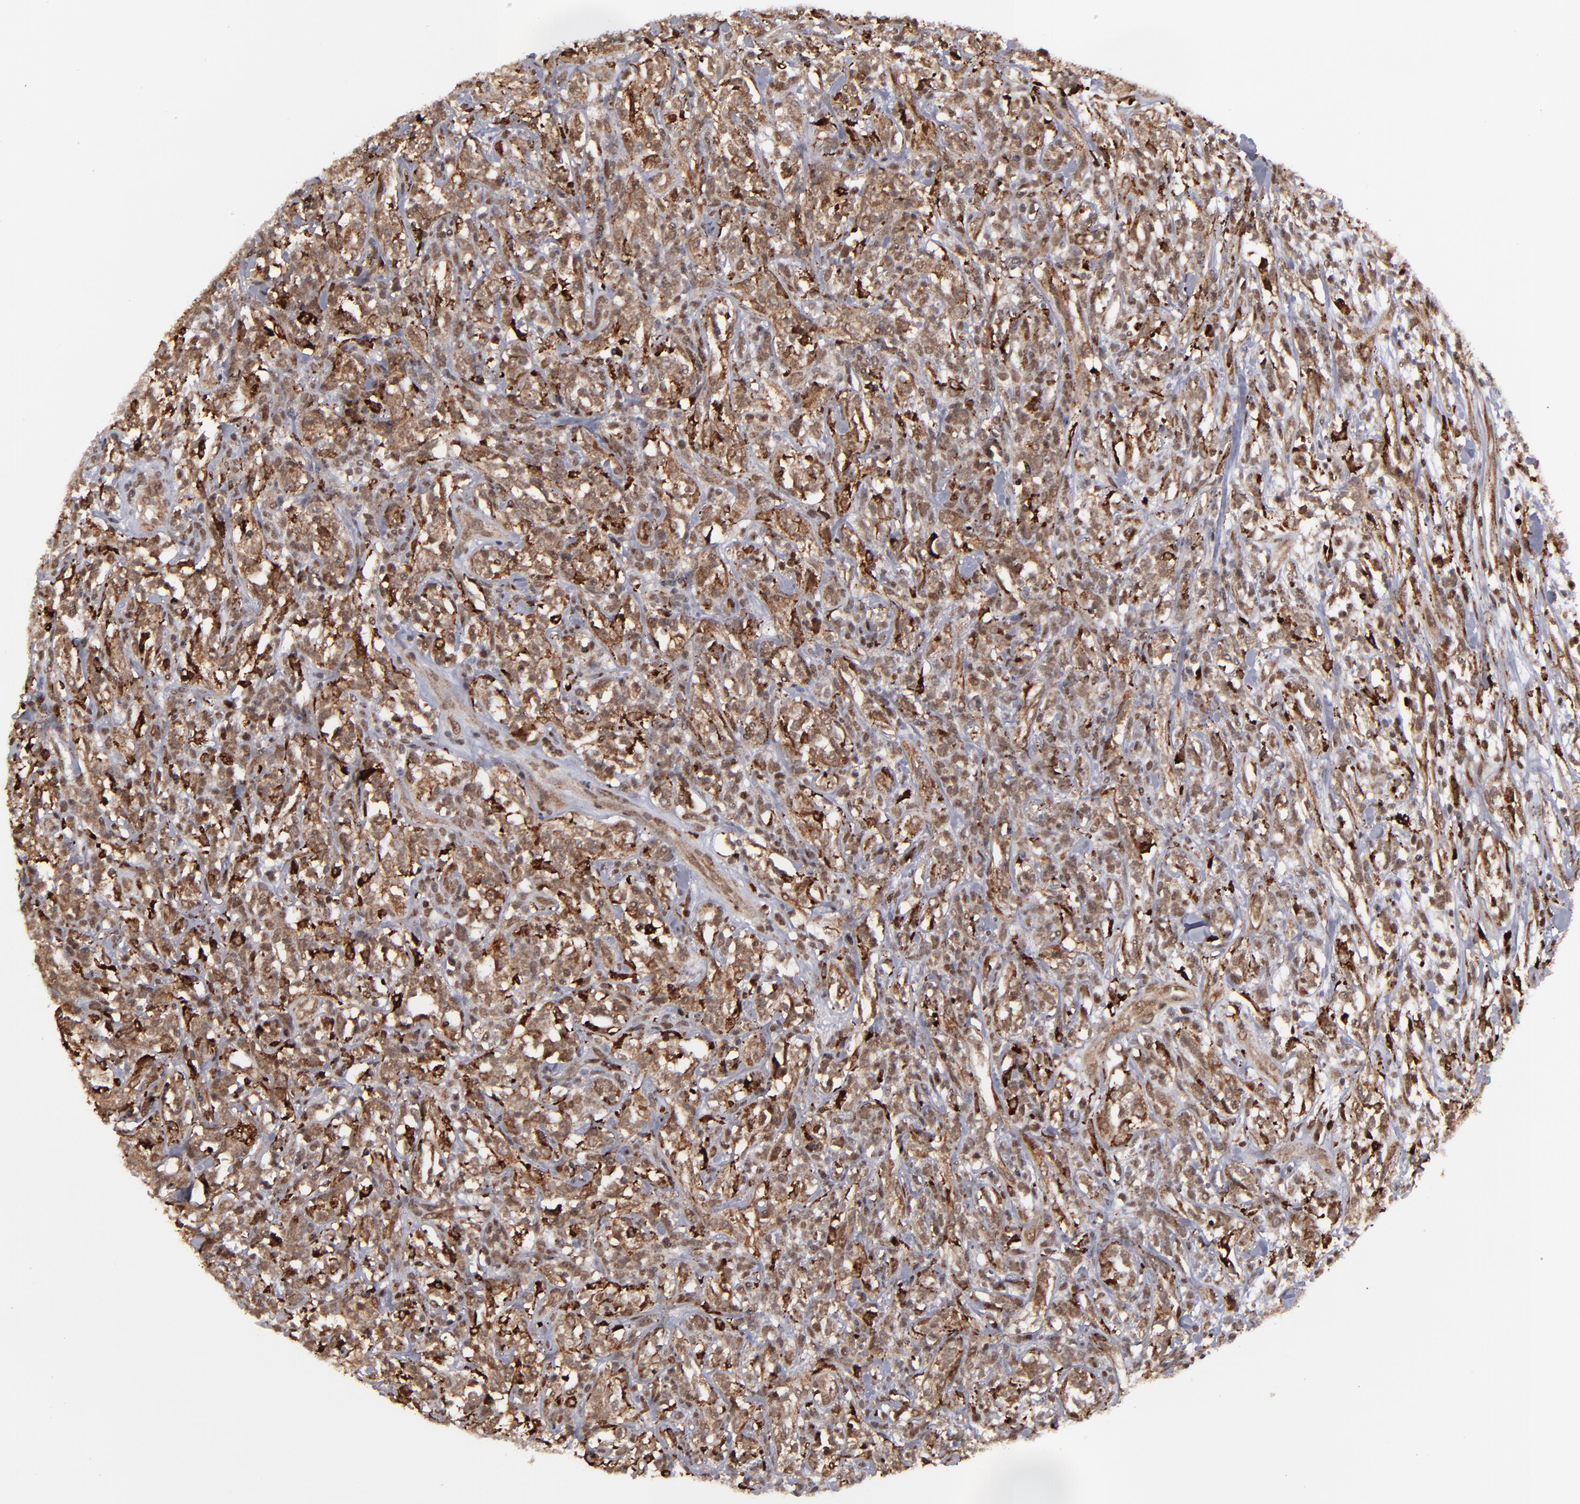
{"staining": {"intensity": "strong", "quantity": ">75%", "location": "cytoplasmic/membranous,nuclear"}, "tissue": "lymphoma", "cell_type": "Tumor cells", "image_type": "cancer", "snomed": [{"axis": "morphology", "description": "Malignant lymphoma, non-Hodgkin's type, High grade"}, {"axis": "topography", "description": "Lymph node"}], "caption": "About >75% of tumor cells in human lymphoma display strong cytoplasmic/membranous and nuclear protein expression as visualized by brown immunohistochemical staining.", "gene": "RGS6", "patient": {"sex": "female", "age": 73}}